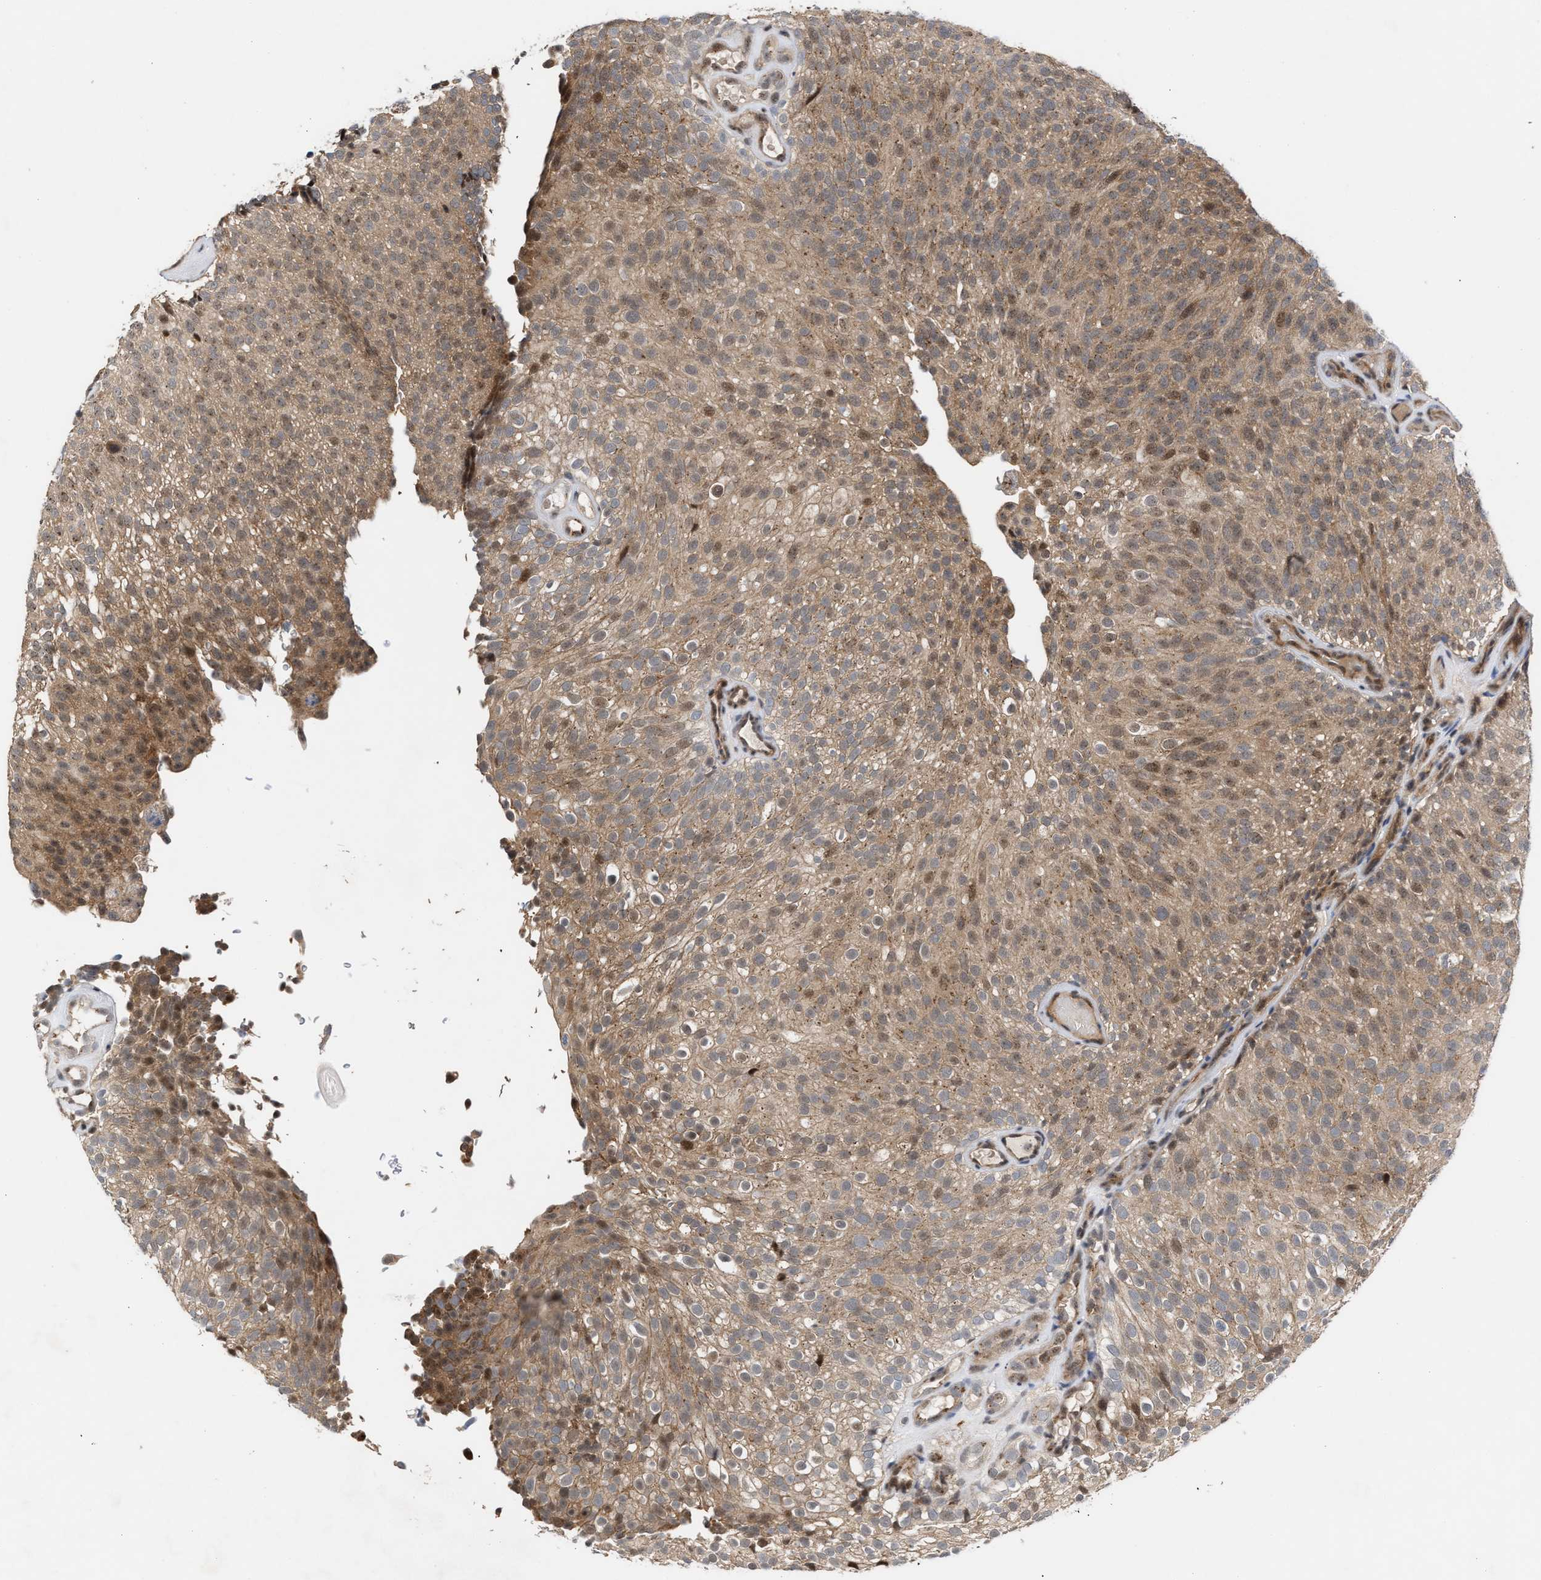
{"staining": {"intensity": "moderate", "quantity": ">75%", "location": "cytoplasmic/membranous"}, "tissue": "urothelial cancer", "cell_type": "Tumor cells", "image_type": "cancer", "snomed": [{"axis": "morphology", "description": "Urothelial carcinoma, Low grade"}, {"axis": "topography", "description": "Urinary bladder"}], "caption": "This histopathology image exhibits IHC staining of human urothelial cancer, with medium moderate cytoplasmic/membranous expression in approximately >75% of tumor cells.", "gene": "MKNK2", "patient": {"sex": "male", "age": 78}}